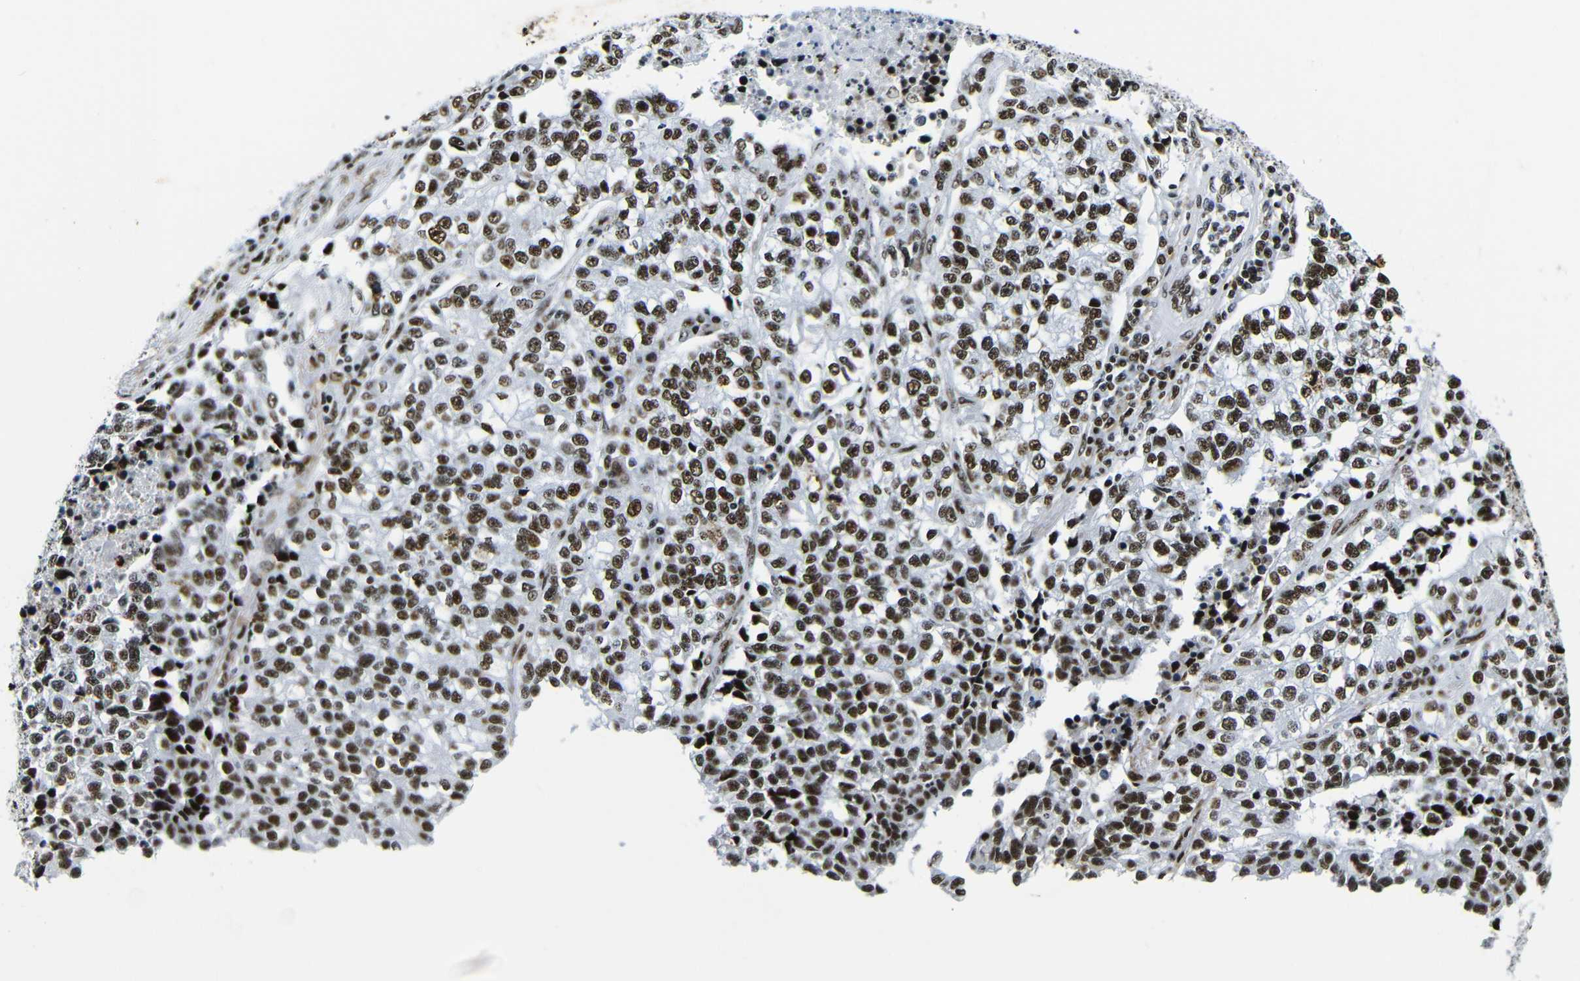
{"staining": {"intensity": "strong", "quantity": ">75%", "location": "nuclear"}, "tissue": "lung cancer", "cell_type": "Tumor cells", "image_type": "cancer", "snomed": [{"axis": "morphology", "description": "Adenocarcinoma, NOS"}, {"axis": "topography", "description": "Lung"}], "caption": "Lung cancer was stained to show a protein in brown. There is high levels of strong nuclear positivity in about >75% of tumor cells.", "gene": "SRSF1", "patient": {"sex": "male", "age": 49}}